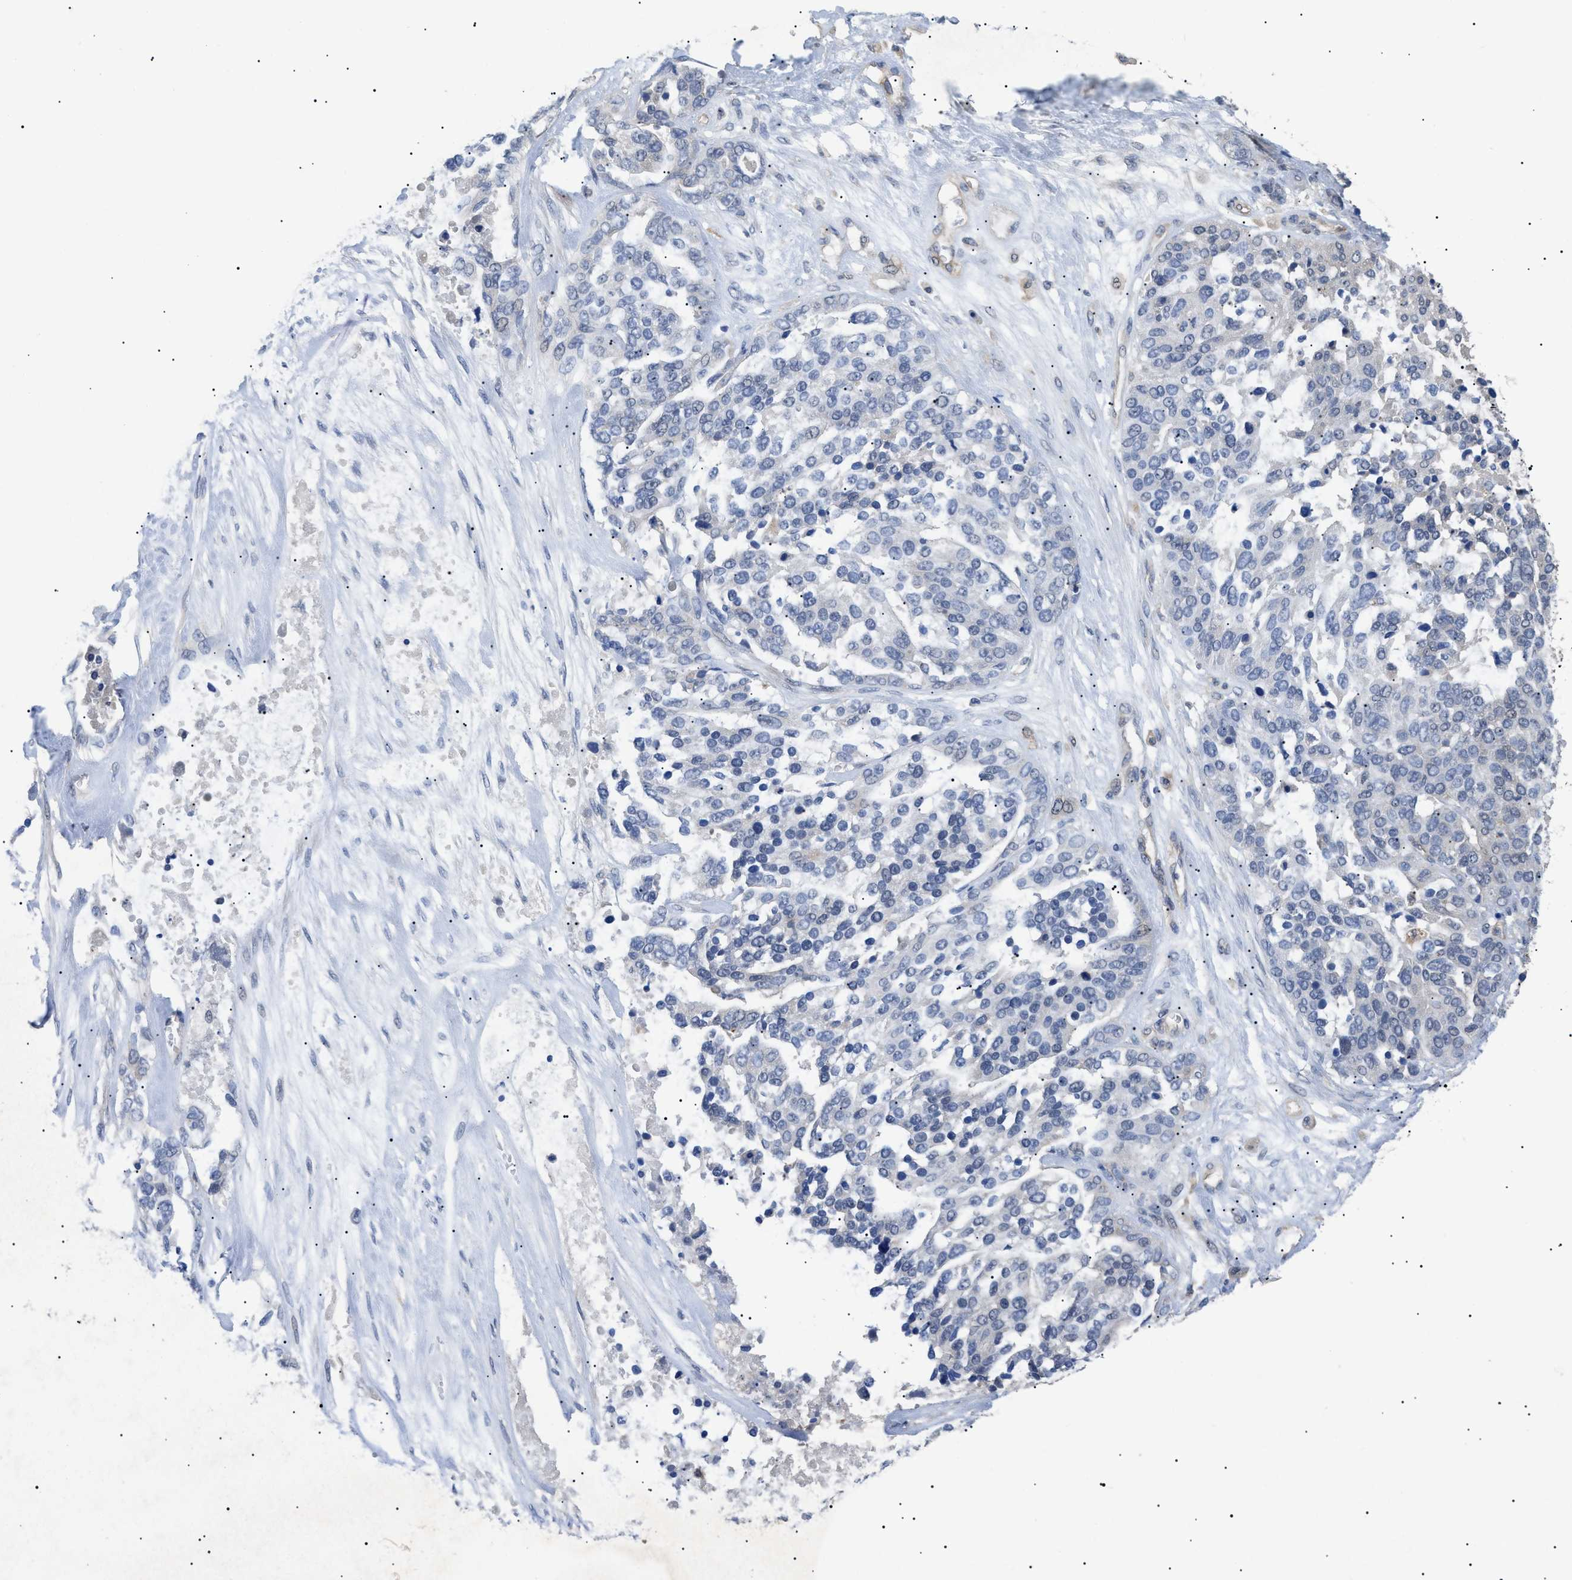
{"staining": {"intensity": "negative", "quantity": "none", "location": "none"}, "tissue": "ovarian cancer", "cell_type": "Tumor cells", "image_type": "cancer", "snomed": [{"axis": "morphology", "description": "Cystadenocarcinoma, serous, NOS"}, {"axis": "topography", "description": "Ovary"}], "caption": "Human ovarian cancer stained for a protein using IHC displays no staining in tumor cells.", "gene": "CRCP", "patient": {"sex": "female", "age": 44}}